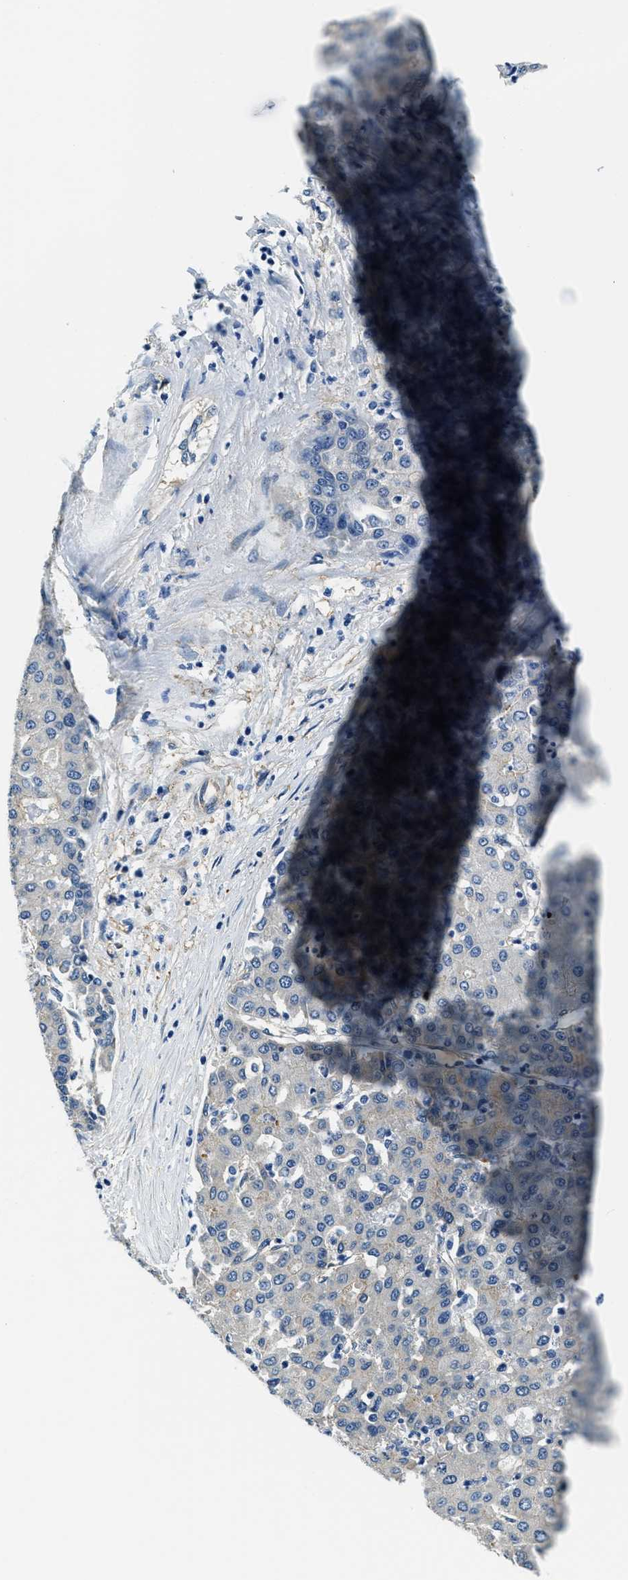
{"staining": {"intensity": "weak", "quantity": "25%-75%", "location": "cytoplasmic/membranous"}, "tissue": "liver cancer", "cell_type": "Tumor cells", "image_type": "cancer", "snomed": [{"axis": "morphology", "description": "Carcinoma, Hepatocellular, NOS"}, {"axis": "topography", "description": "Liver"}], "caption": "The micrograph demonstrates a brown stain indicating the presence of a protein in the cytoplasmic/membranous of tumor cells in liver cancer (hepatocellular carcinoma).", "gene": "TWF1", "patient": {"sex": "male", "age": 65}}